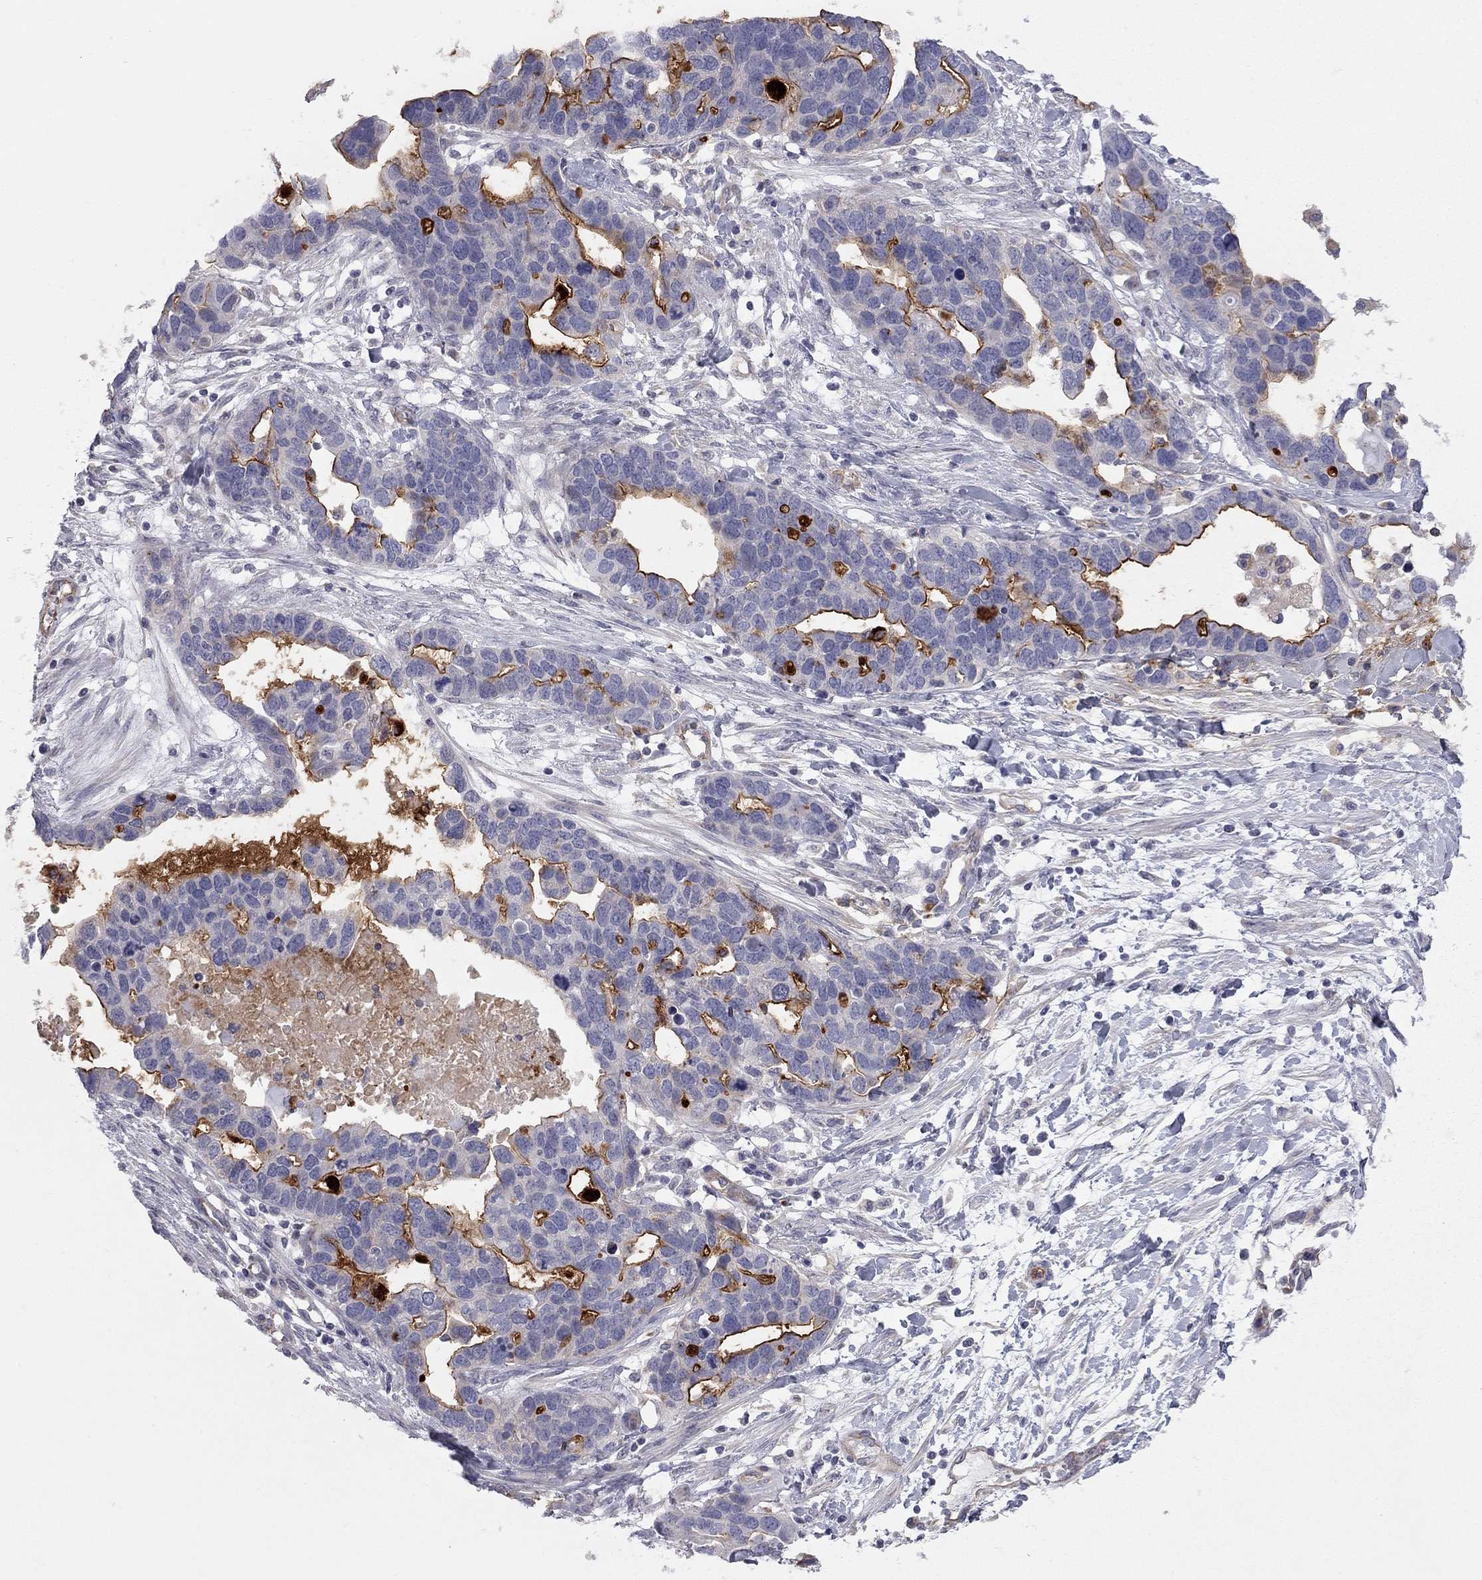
{"staining": {"intensity": "strong", "quantity": ">75%", "location": "cytoplasmic/membranous"}, "tissue": "ovarian cancer", "cell_type": "Tumor cells", "image_type": "cancer", "snomed": [{"axis": "morphology", "description": "Cystadenocarcinoma, serous, NOS"}, {"axis": "topography", "description": "Ovary"}], "caption": "A high-resolution image shows IHC staining of ovarian cancer, which shows strong cytoplasmic/membranous expression in about >75% of tumor cells.", "gene": "GPRC5B", "patient": {"sex": "female", "age": 54}}